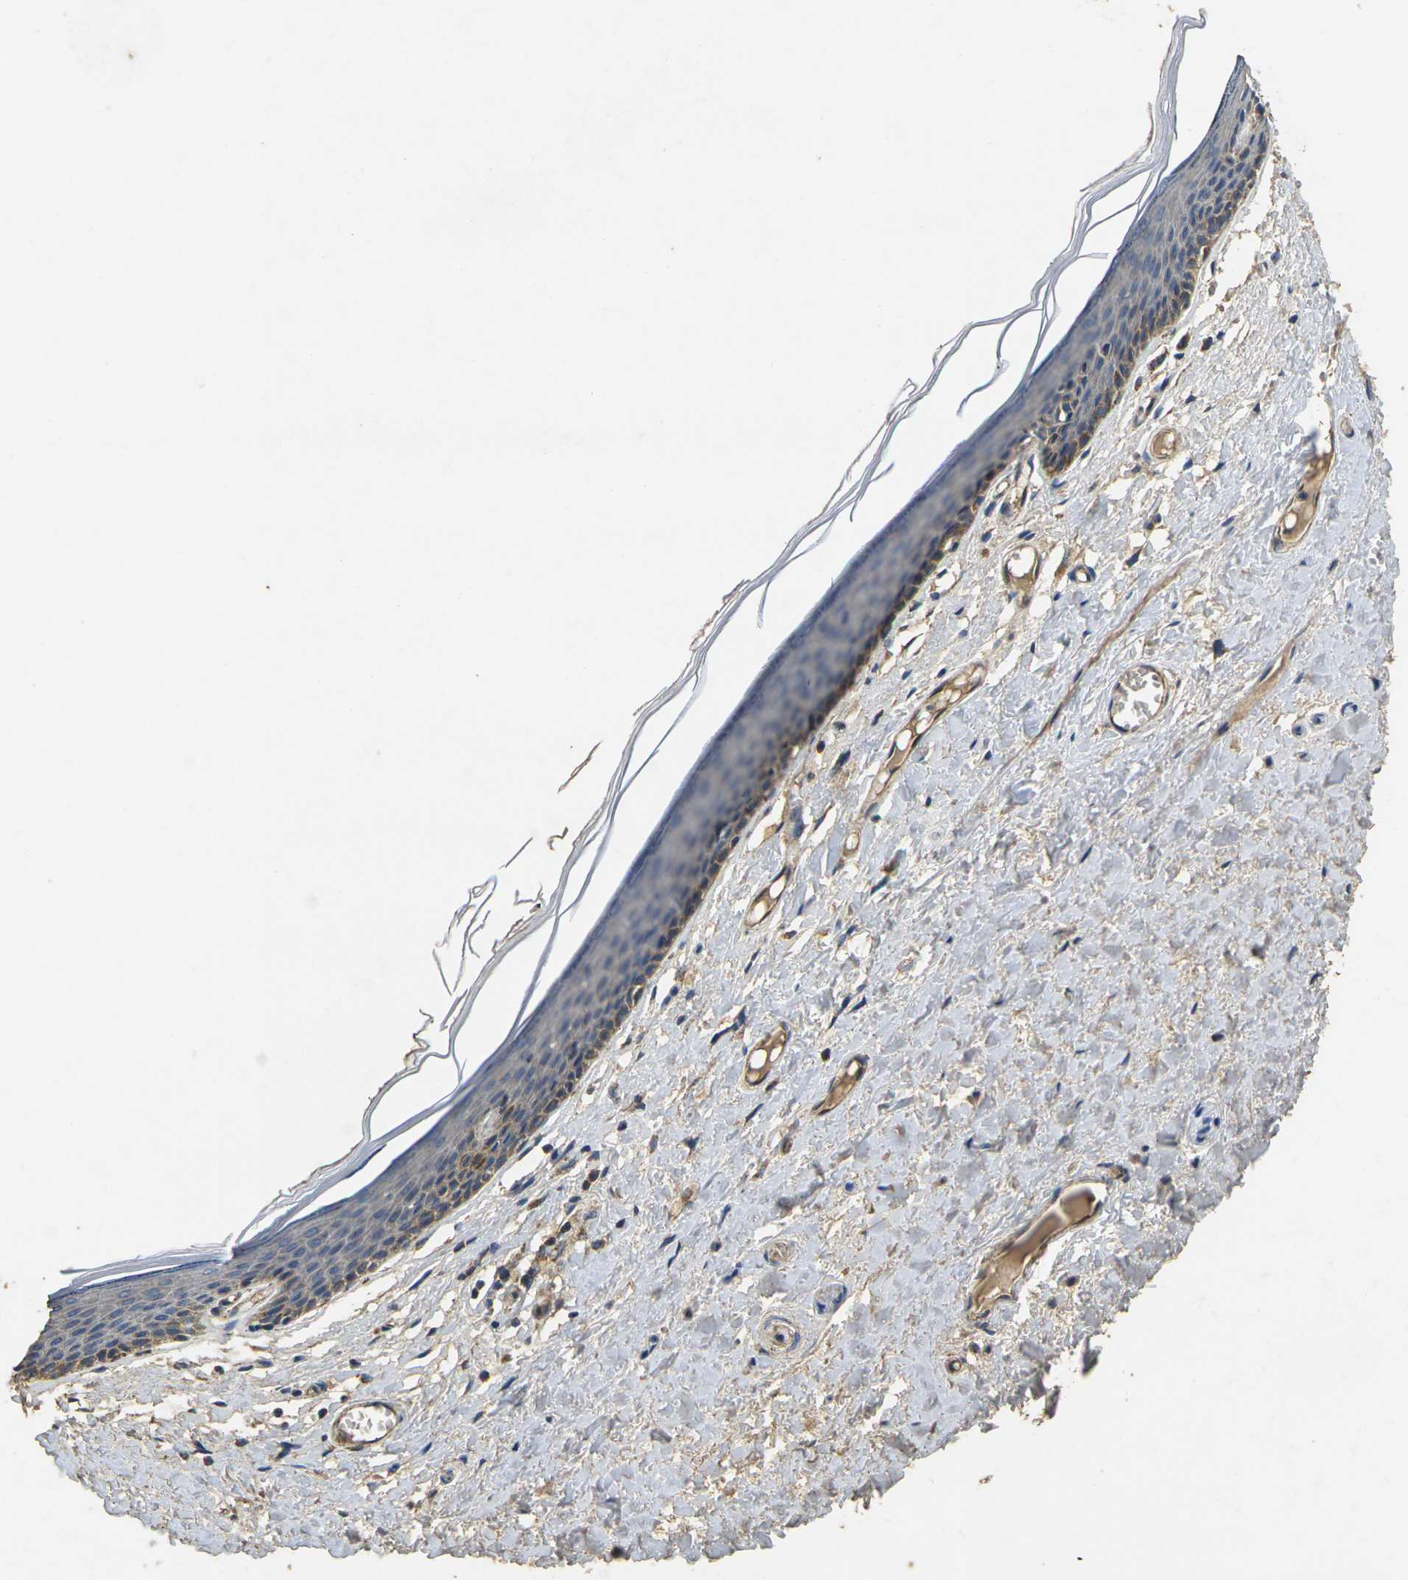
{"staining": {"intensity": "moderate", "quantity": "25%-75%", "location": "cytoplasmic/membranous"}, "tissue": "skin", "cell_type": "Epidermal cells", "image_type": "normal", "snomed": [{"axis": "morphology", "description": "Normal tissue, NOS"}, {"axis": "topography", "description": "Vulva"}], "caption": "A high-resolution histopathology image shows immunohistochemistry (IHC) staining of benign skin, which demonstrates moderate cytoplasmic/membranous positivity in approximately 25%-75% of epidermal cells.", "gene": "MAPK11", "patient": {"sex": "female", "age": 54}}